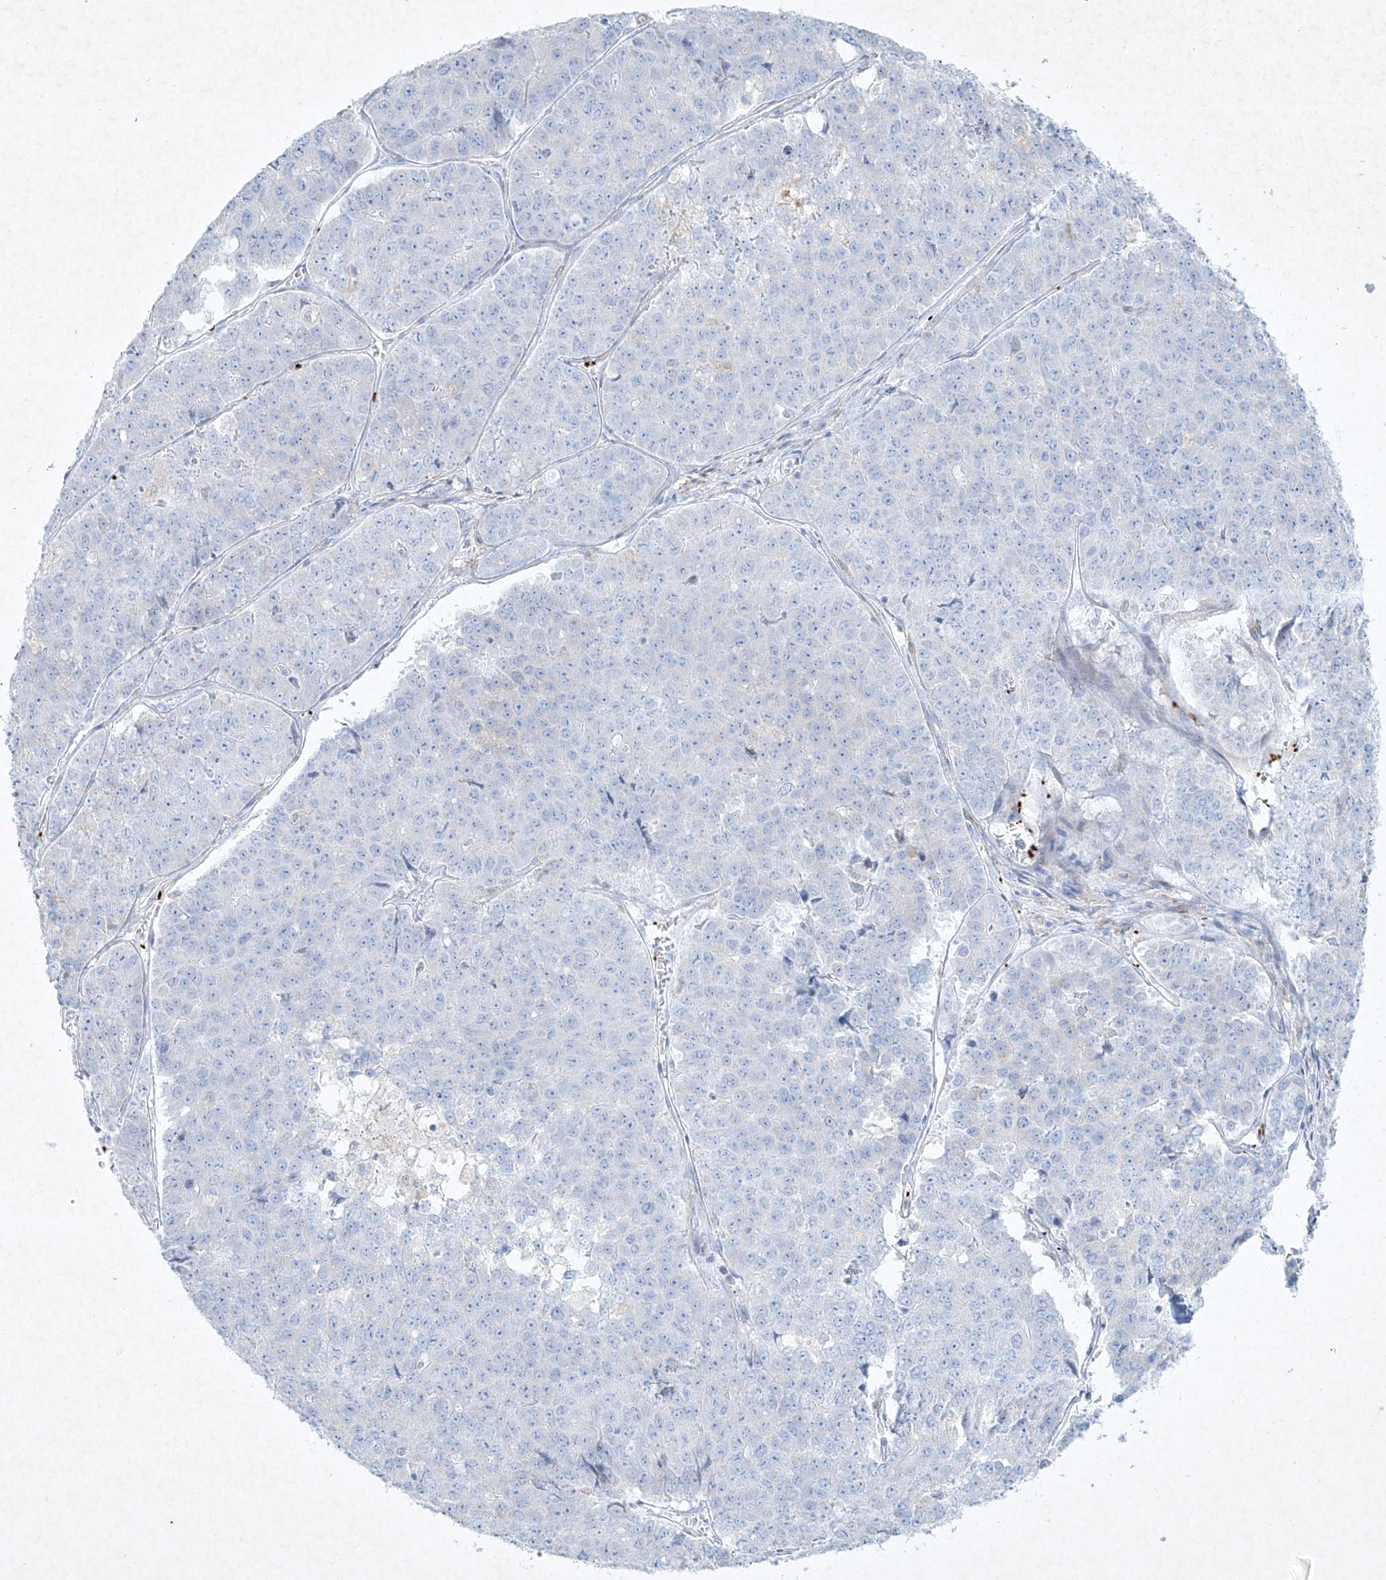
{"staining": {"intensity": "negative", "quantity": "none", "location": "none"}, "tissue": "pancreatic cancer", "cell_type": "Tumor cells", "image_type": "cancer", "snomed": [{"axis": "morphology", "description": "Adenocarcinoma, NOS"}, {"axis": "topography", "description": "Pancreas"}], "caption": "High power microscopy micrograph of an immunohistochemistry (IHC) histopathology image of pancreatic adenocarcinoma, revealing no significant expression in tumor cells.", "gene": "PLEK", "patient": {"sex": "male", "age": 50}}